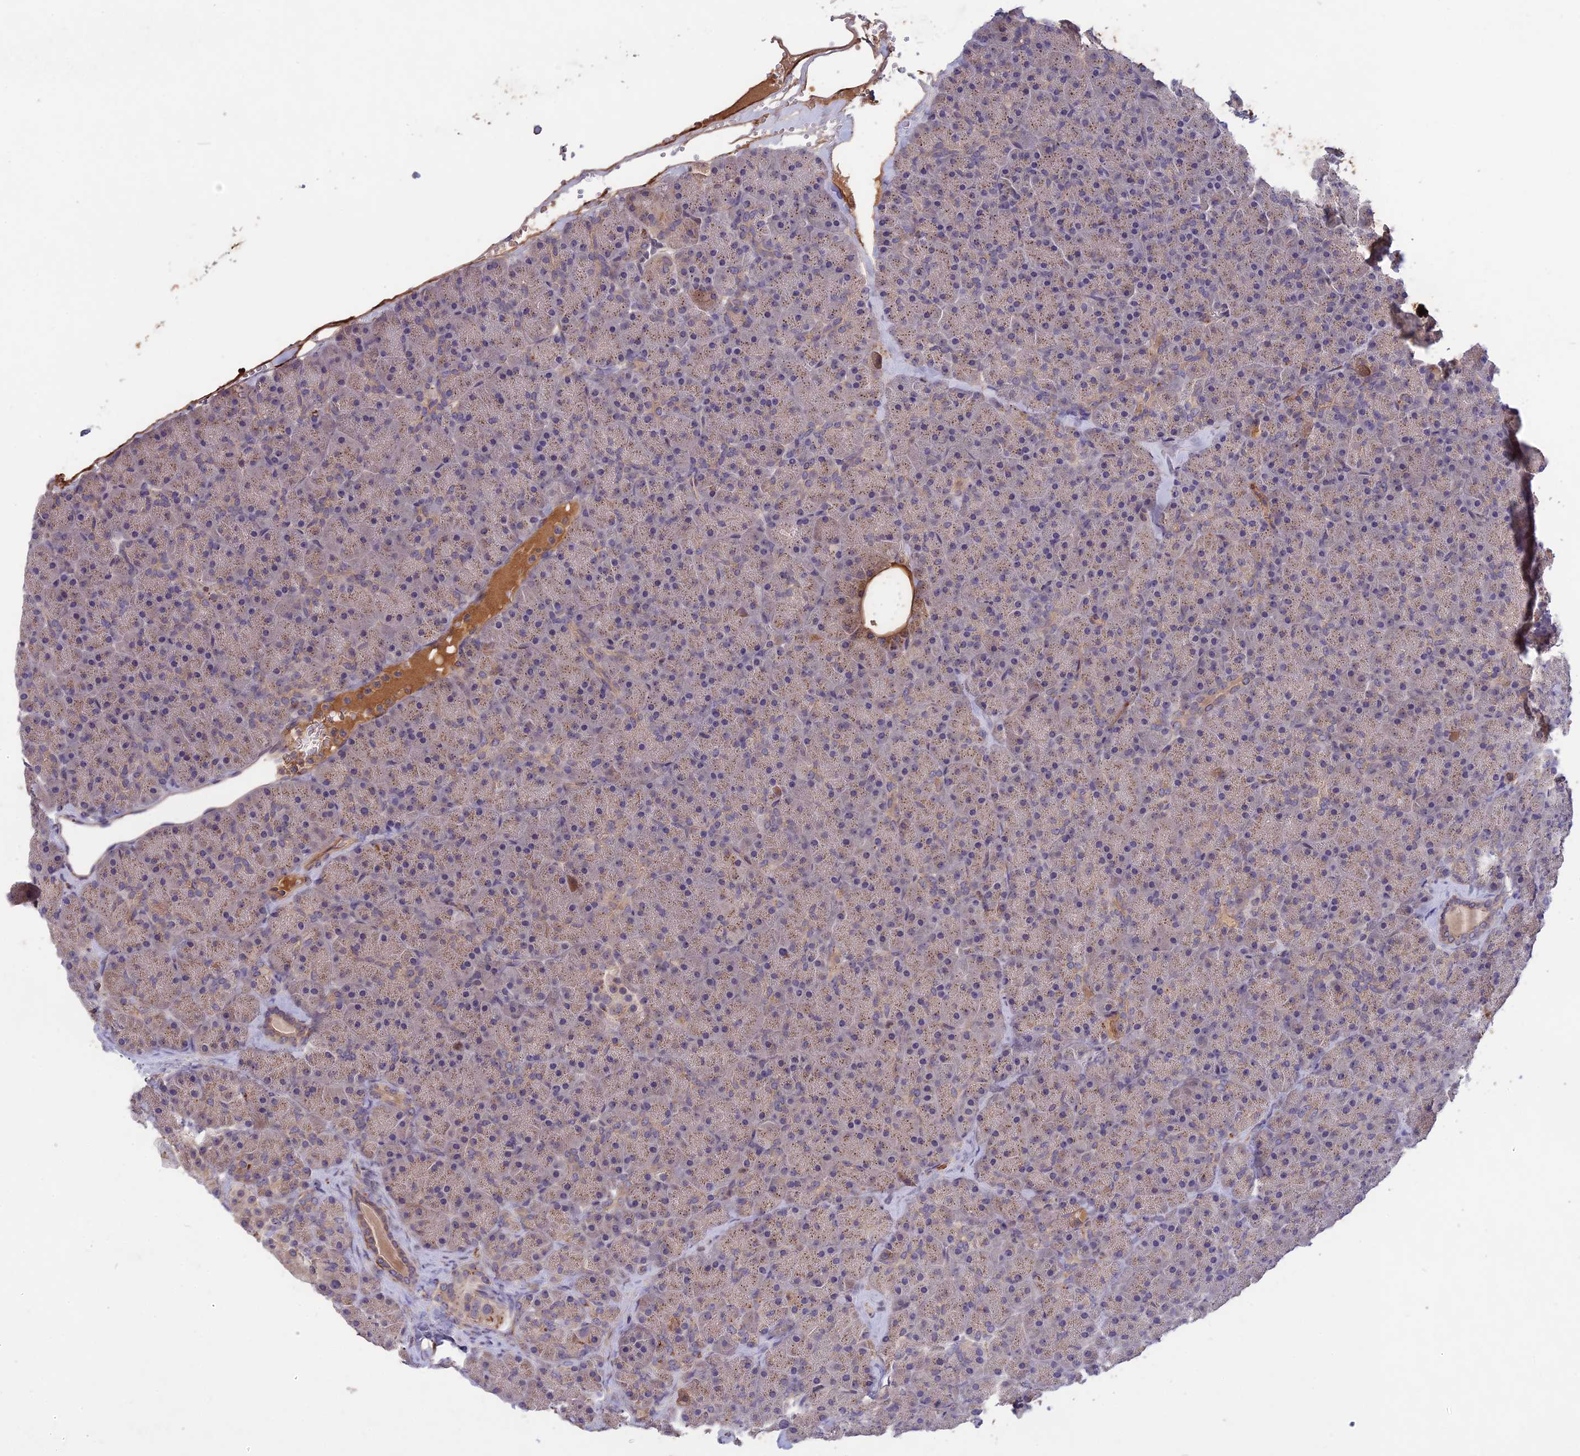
{"staining": {"intensity": "moderate", "quantity": "25%-75%", "location": "cytoplasmic/membranous"}, "tissue": "pancreas", "cell_type": "Exocrine glandular cells", "image_type": "normal", "snomed": [{"axis": "morphology", "description": "Normal tissue, NOS"}, {"axis": "topography", "description": "Pancreas"}], "caption": "Immunohistochemical staining of benign human pancreas displays 25%-75% levels of moderate cytoplasmic/membranous protein positivity in approximately 25%-75% of exocrine glandular cells.", "gene": "ADO", "patient": {"sex": "male", "age": 36}}